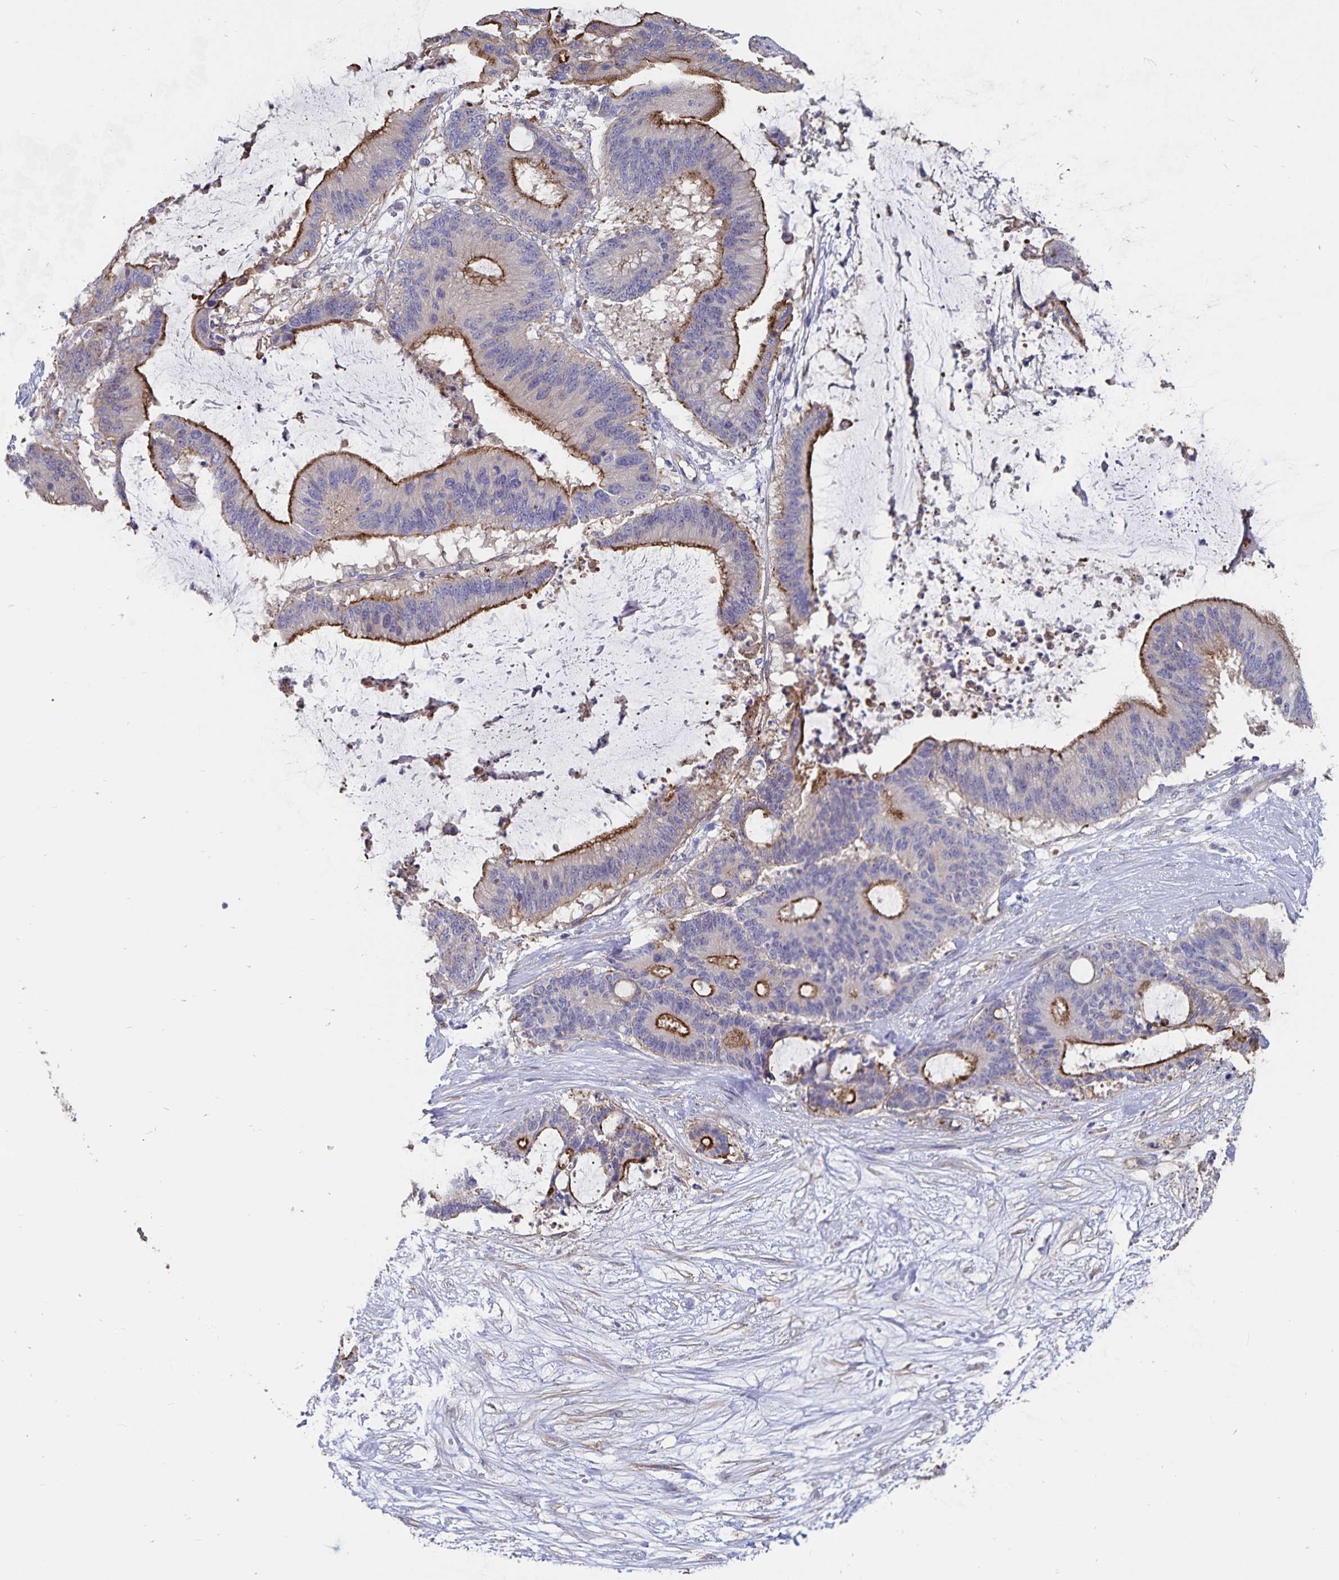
{"staining": {"intensity": "moderate", "quantity": "25%-75%", "location": "cytoplasmic/membranous"}, "tissue": "liver cancer", "cell_type": "Tumor cells", "image_type": "cancer", "snomed": [{"axis": "morphology", "description": "Normal tissue, NOS"}, {"axis": "morphology", "description": "Cholangiocarcinoma"}, {"axis": "topography", "description": "Liver"}, {"axis": "topography", "description": "Peripheral nerve tissue"}], "caption": "Protein staining demonstrates moderate cytoplasmic/membranous staining in approximately 25%-75% of tumor cells in liver cancer. (DAB IHC with brightfield microscopy, high magnification).", "gene": "SSTR1", "patient": {"sex": "female", "age": 73}}